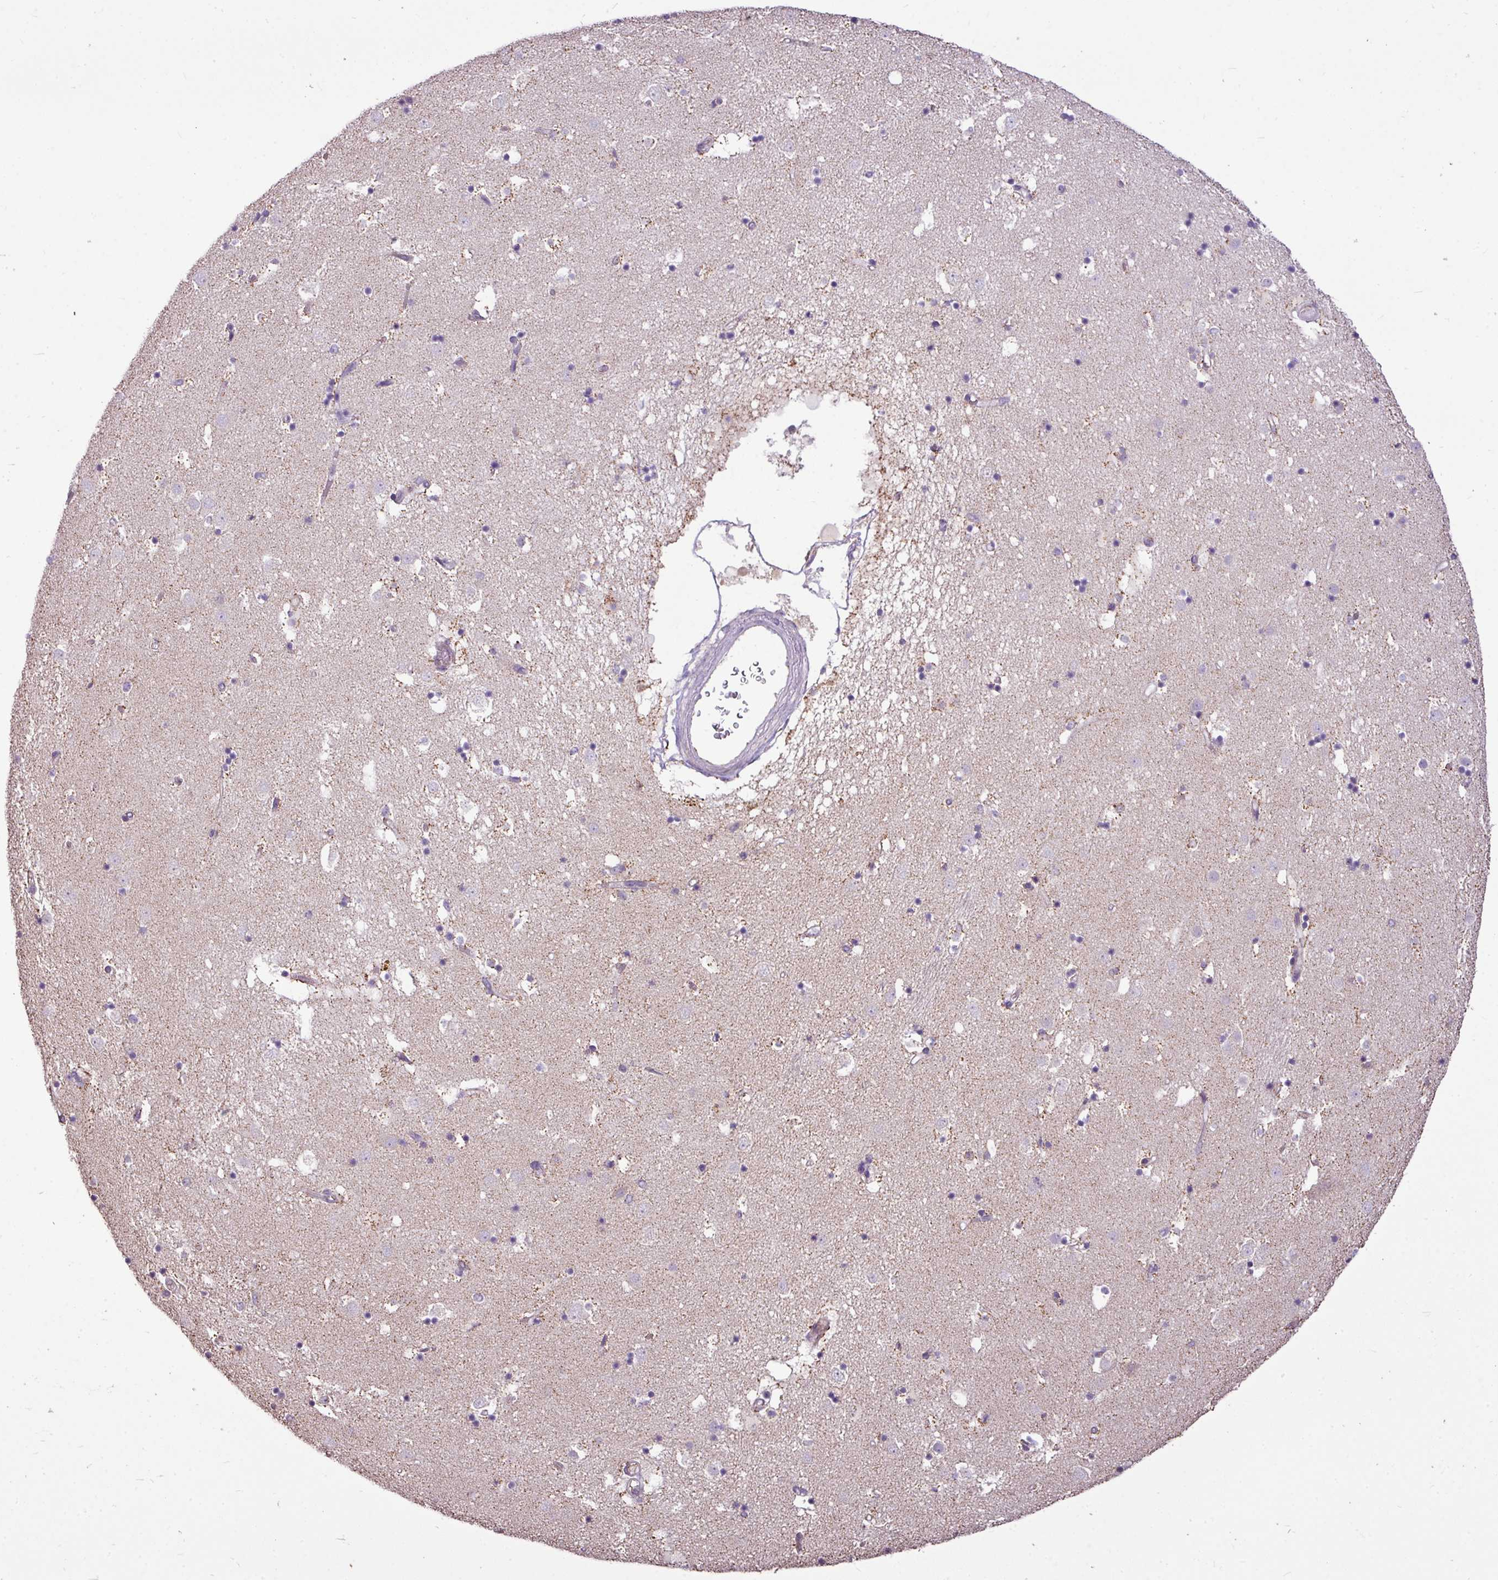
{"staining": {"intensity": "moderate", "quantity": "<25%", "location": "cytoplasmic/membranous"}, "tissue": "caudate", "cell_type": "Glial cells", "image_type": "normal", "snomed": [{"axis": "morphology", "description": "Normal tissue, NOS"}, {"axis": "topography", "description": "Lateral ventricle wall"}], "caption": "Protein staining of benign caudate demonstrates moderate cytoplasmic/membranous staining in approximately <25% of glial cells.", "gene": "ALDH2", "patient": {"sex": "male", "age": 58}}